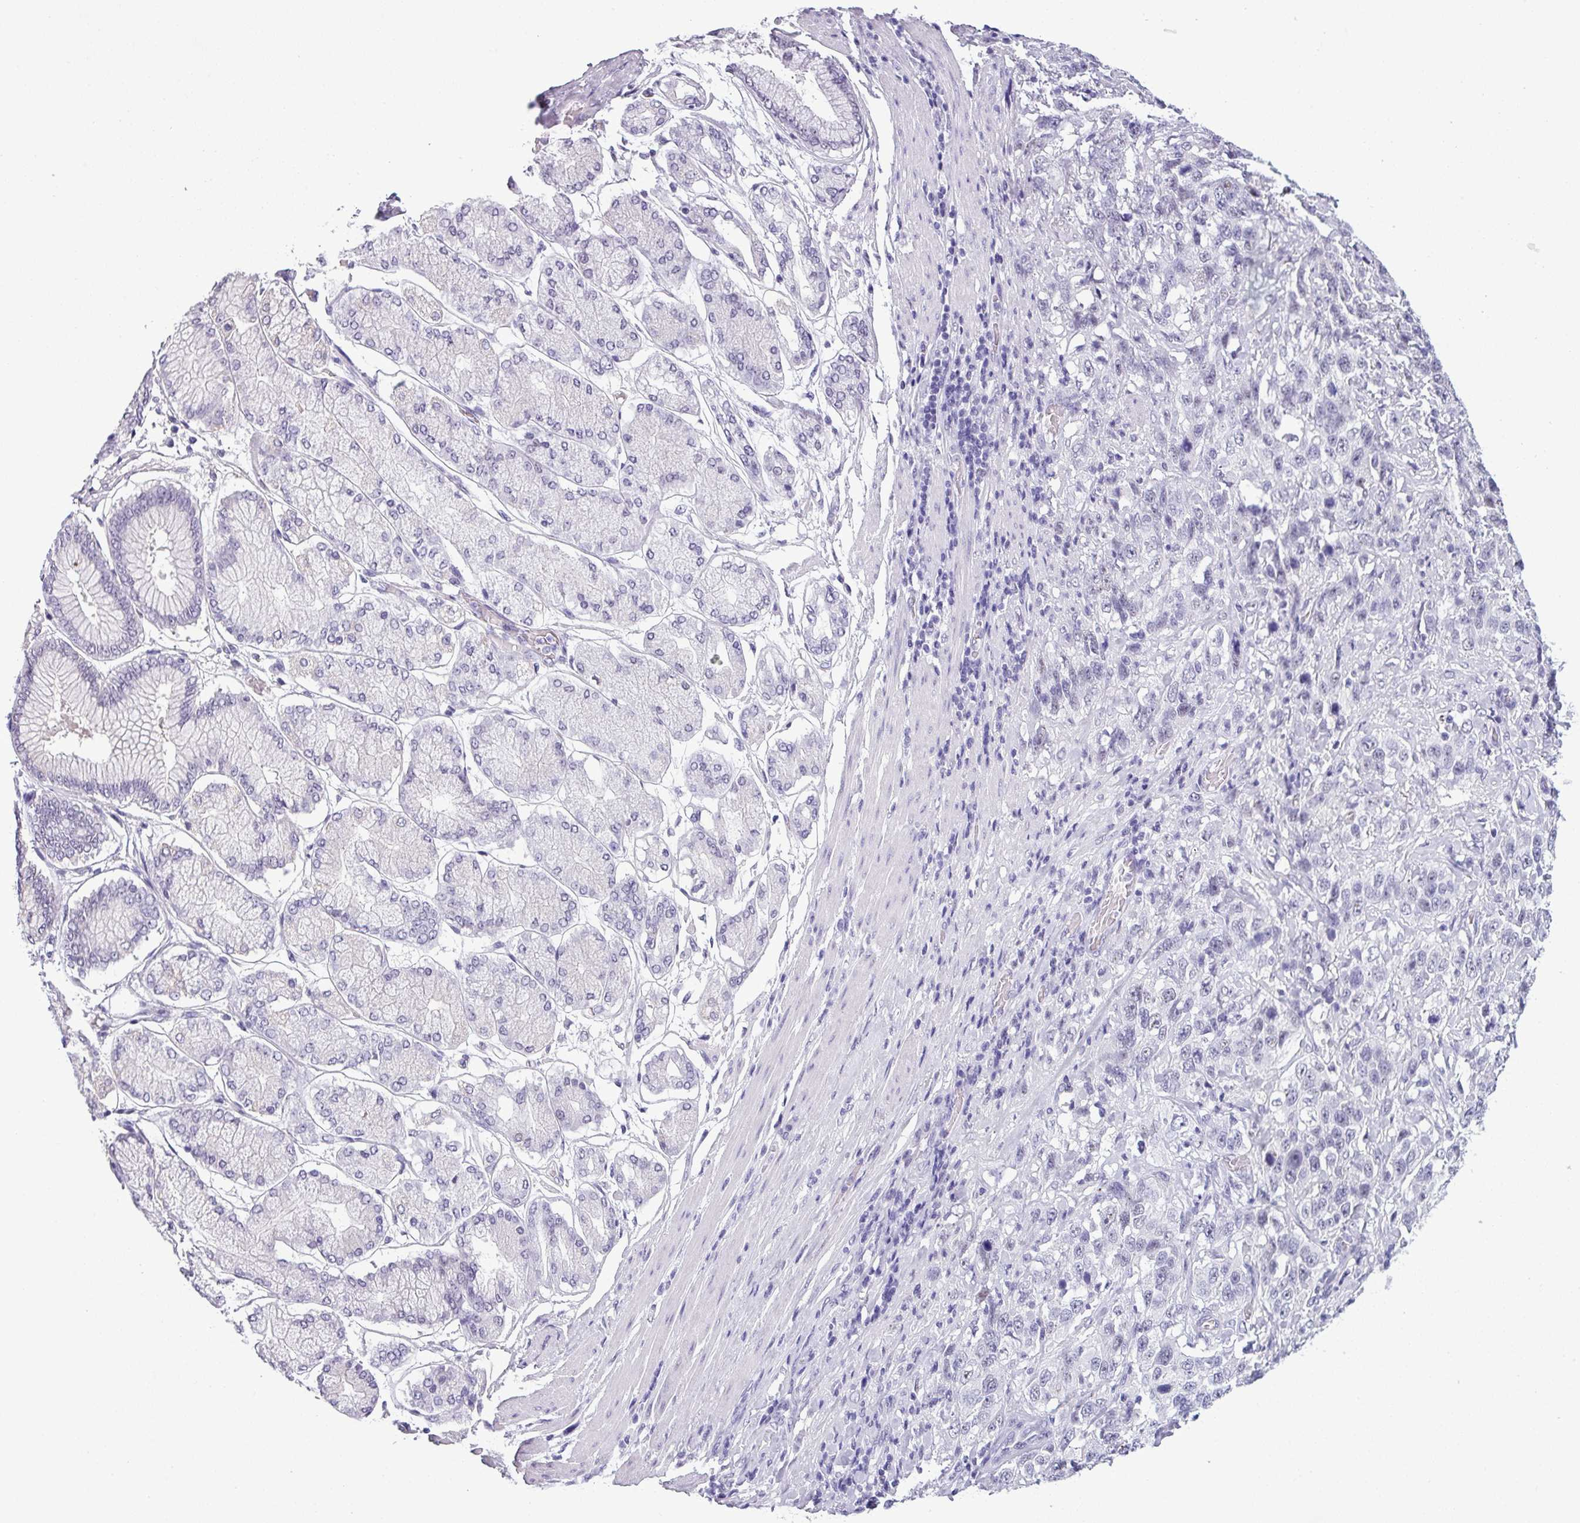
{"staining": {"intensity": "negative", "quantity": "none", "location": "none"}, "tissue": "stomach cancer", "cell_type": "Tumor cells", "image_type": "cancer", "snomed": [{"axis": "morphology", "description": "Normal tissue, NOS"}, {"axis": "morphology", "description": "Adenocarcinoma, NOS"}, {"axis": "topography", "description": "Lymph node"}, {"axis": "topography", "description": "Stomach"}], "caption": "DAB (3,3'-diaminobenzidine) immunohistochemical staining of stomach cancer (adenocarcinoma) reveals no significant staining in tumor cells. (DAB immunohistochemistry (IHC) visualized using brightfield microscopy, high magnification).", "gene": "SRGAP1", "patient": {"sex": "male", "age": 48}}